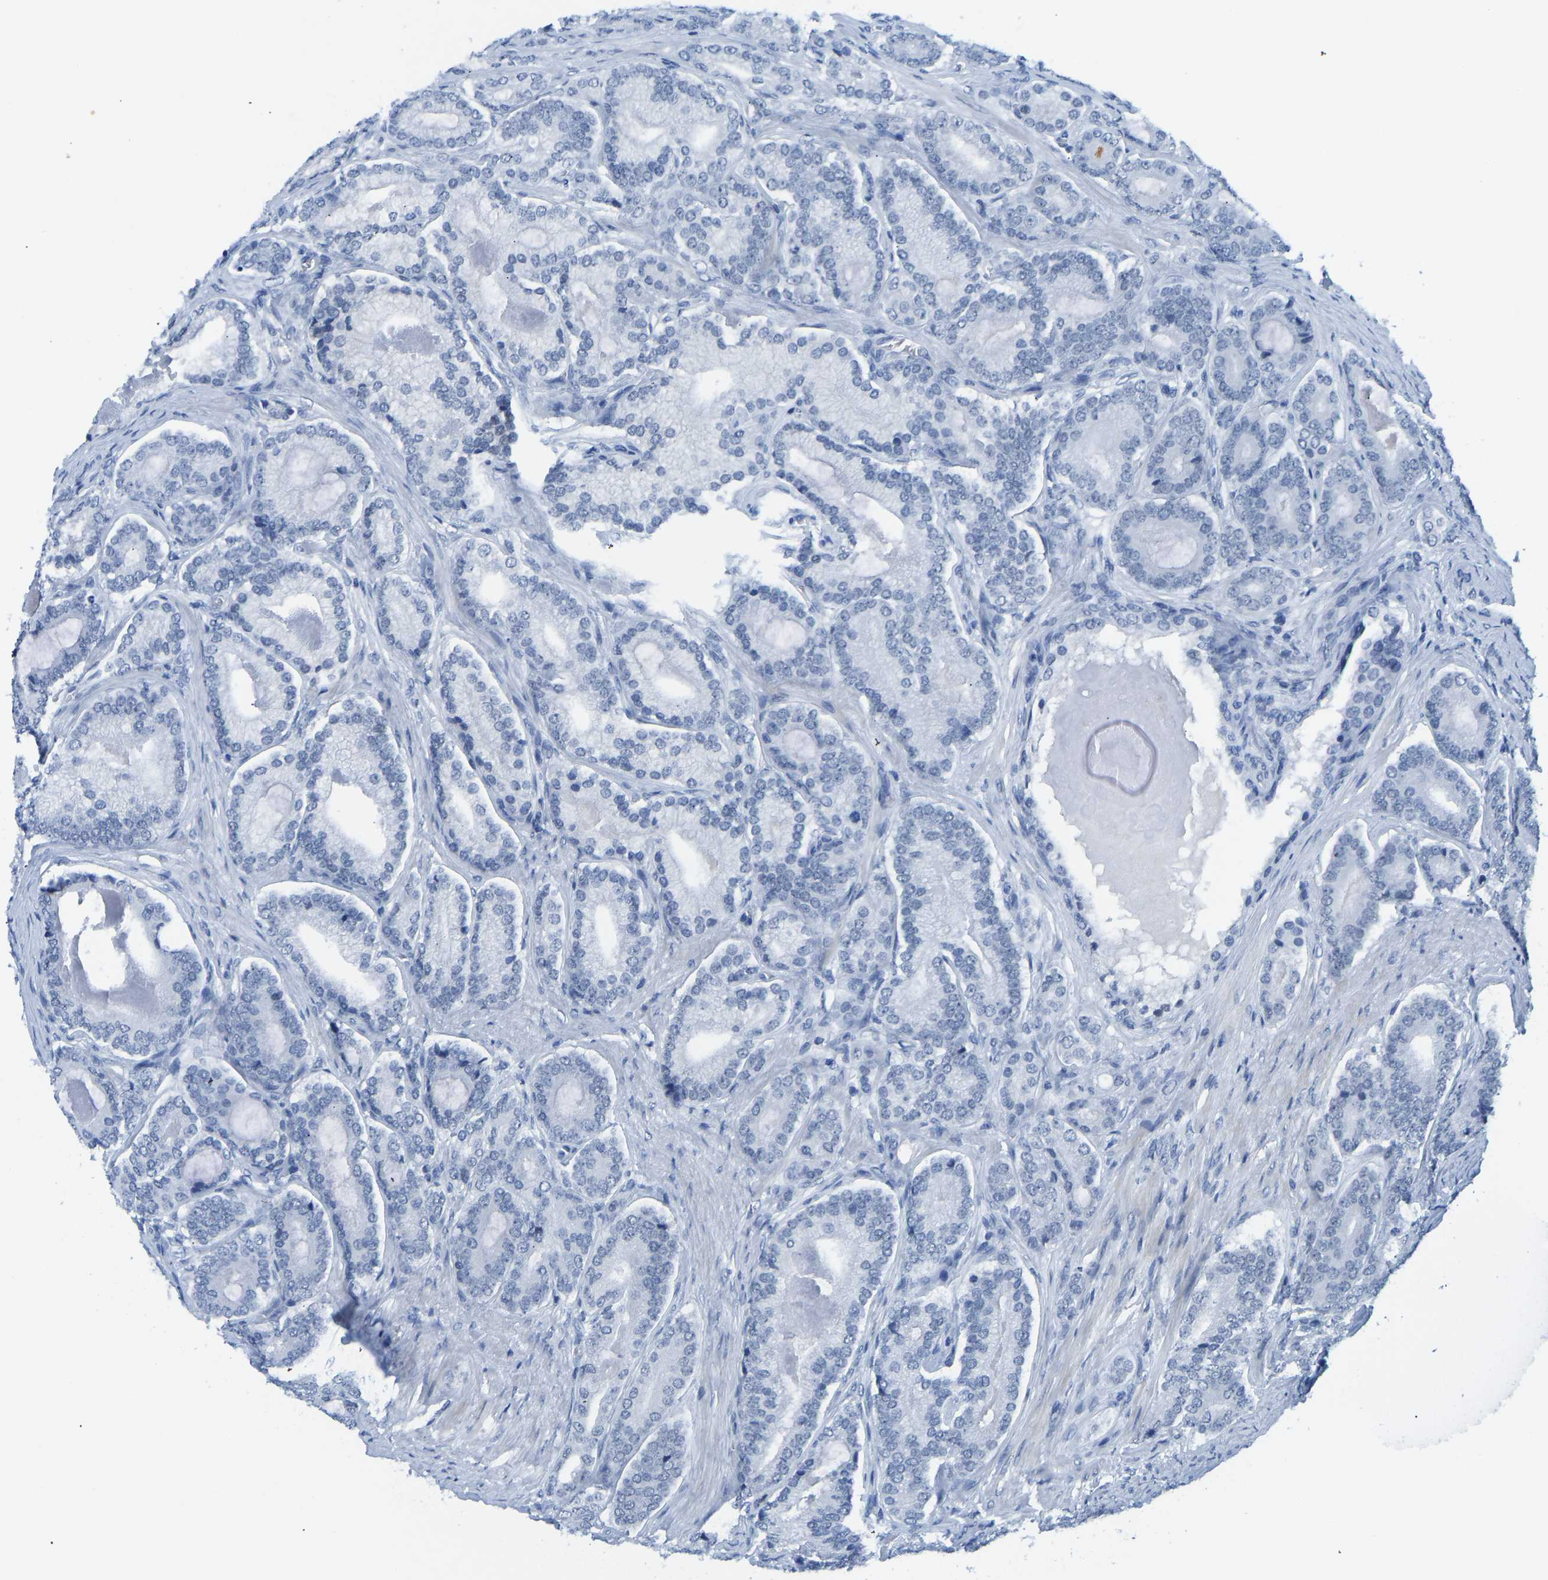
{"staining": {"intensity": "negative", "quantity": "none", "location": "none"}, "tissue": "prostate cancer", "cell_type": "Tumor cells", "image_type": "cancer", "snomed": [{"axis": "morphology", "description": "Adenocarcinoma, High grade"}, {"axis": "topography", "description": "Prostate"}], "caption": "A micrograph of human prostate adenocarcinoma (high-grade) is negative for staining in tumor cells.", "gene": "TXNDC2", "patient": {"sex": "male", "age": 60}}